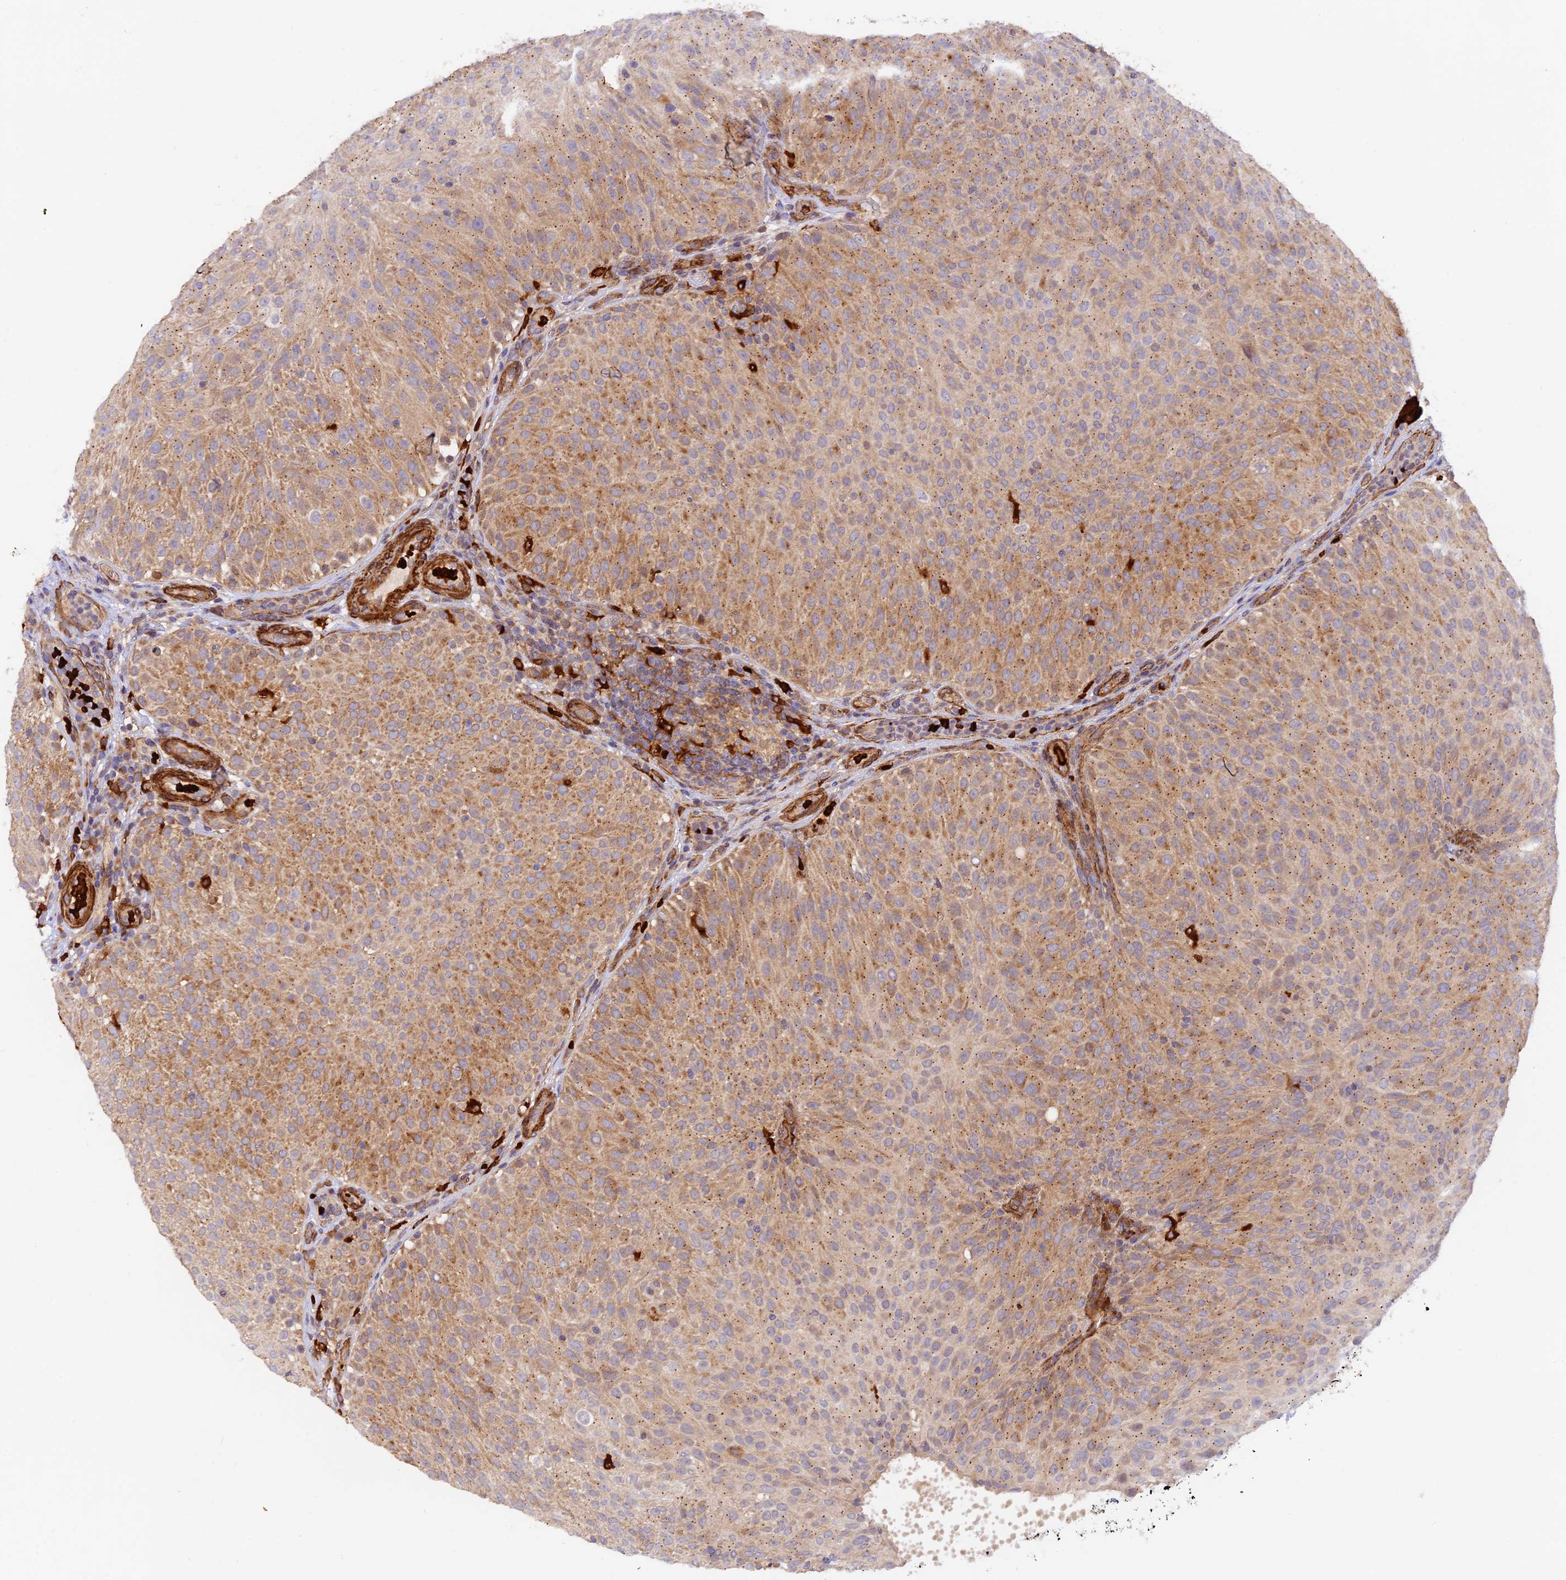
{"staining": {"intensity": "moderate", "quantity": ">75%", "location": "cytoplasmic/membranous"}, "tissue": "urothelial cancer", "cell_type": "Tumor cells", "image_type": "cancer", "snomed": [{"axis": "morphology", "description": "Urothelial carcinoma, Low grade"}, {"axis": "topography", "description": "Urinary bladder"}], "caption": "Immunohistochemistry (DAB) staining of human low-grade urothelial carcinoma exhibits moderate cytoplasmic/membranous protein staining in about >75% of tumor cells.", "gene": "WDFY4", "patient": {"sex": "male", "age": 78}}